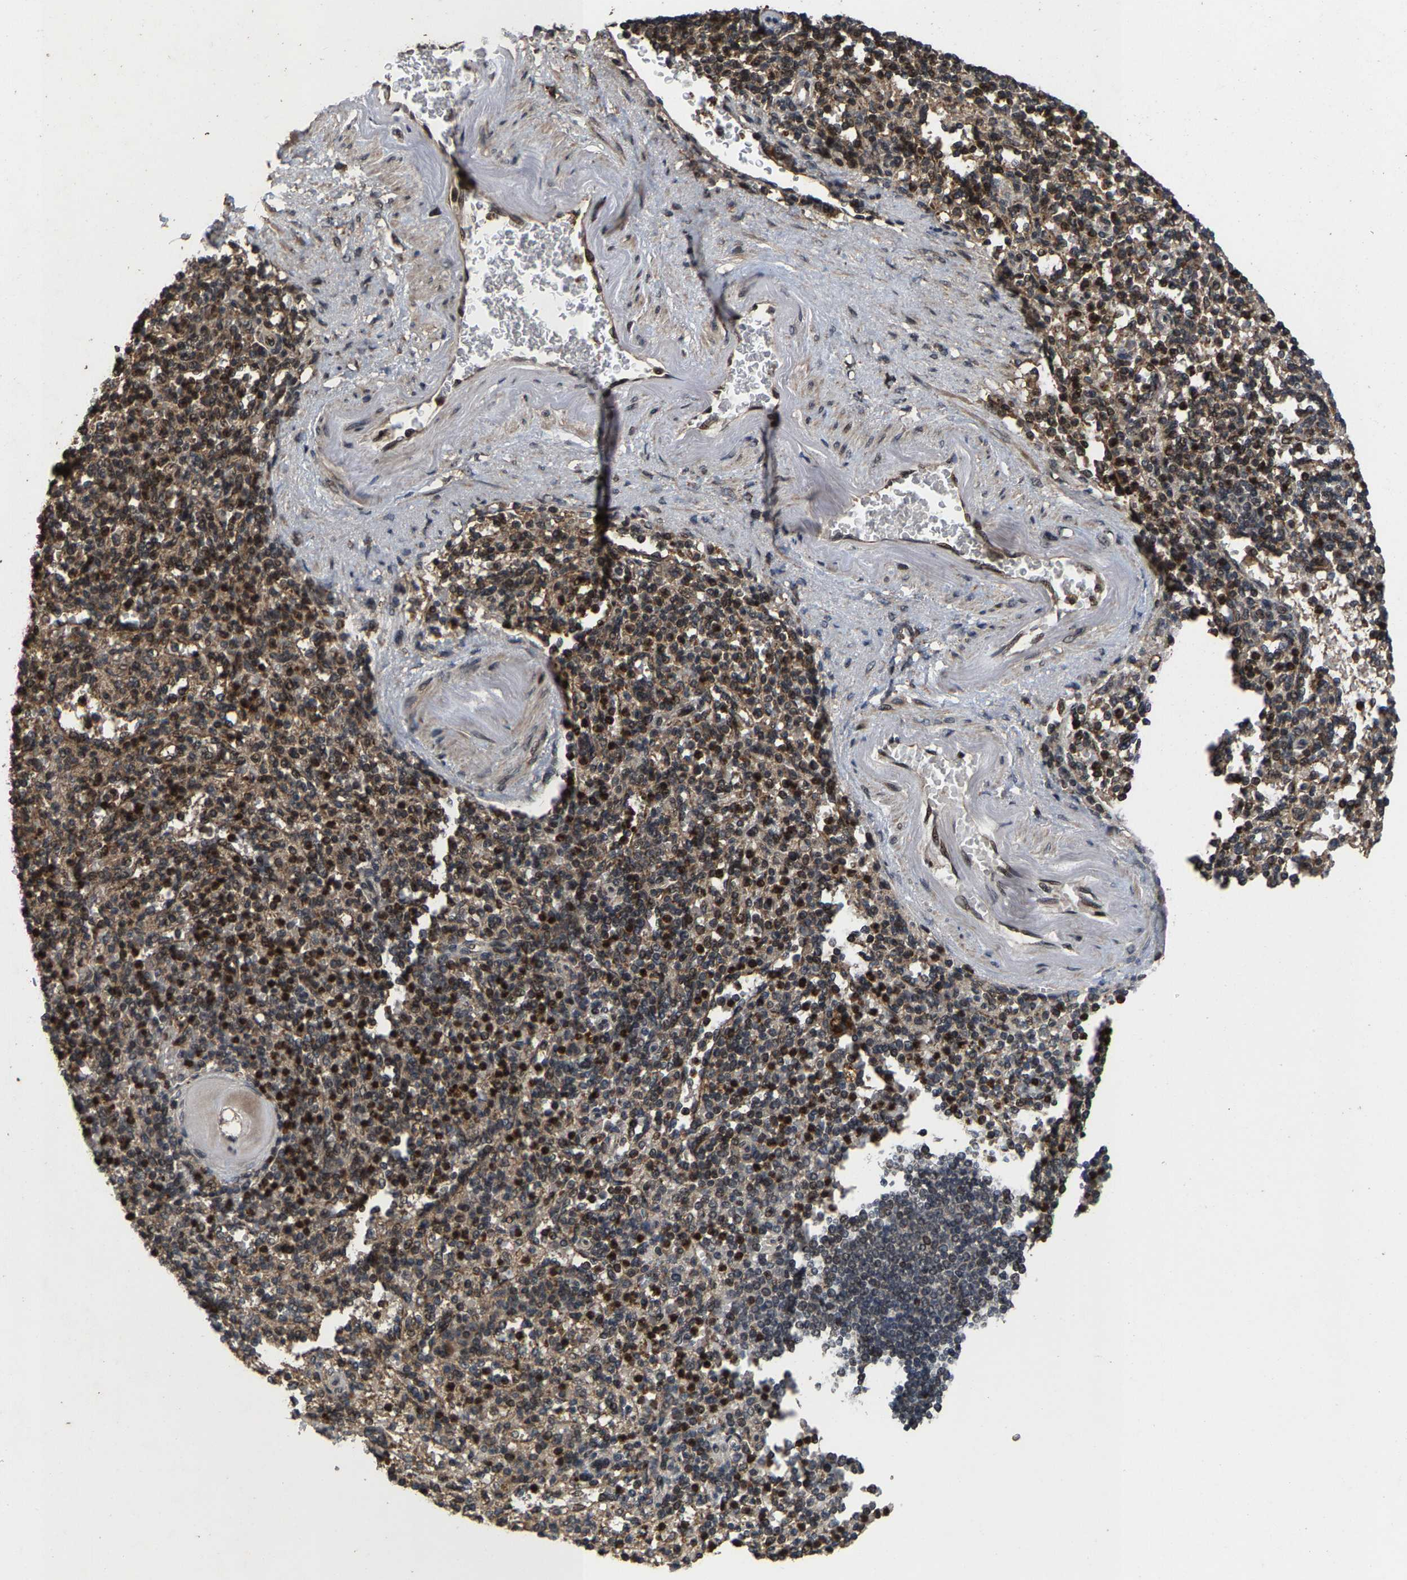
{"staining": {"intensity": "moderate", "quantity": "25%-75%", "location": "cytoplasmic/membranous,nuclear"}, "tissue": "spleen", "cell_type": "Cells in red pulp", "image_type": "normal", "snomed": [{"axis": "morphology", "description": "Normal tissue, NOS"}, {"axis": "topography", "description": "Spleen"}], "caption": "Immunohistochemical staining of benign spleen shows medium levels of moderate cytoplasmic/membranous,nuclear expression in about 25%-75% of cells in red pulp.", "gene": "HAUS6", "patient": {"sex": "female", "age": 74}}